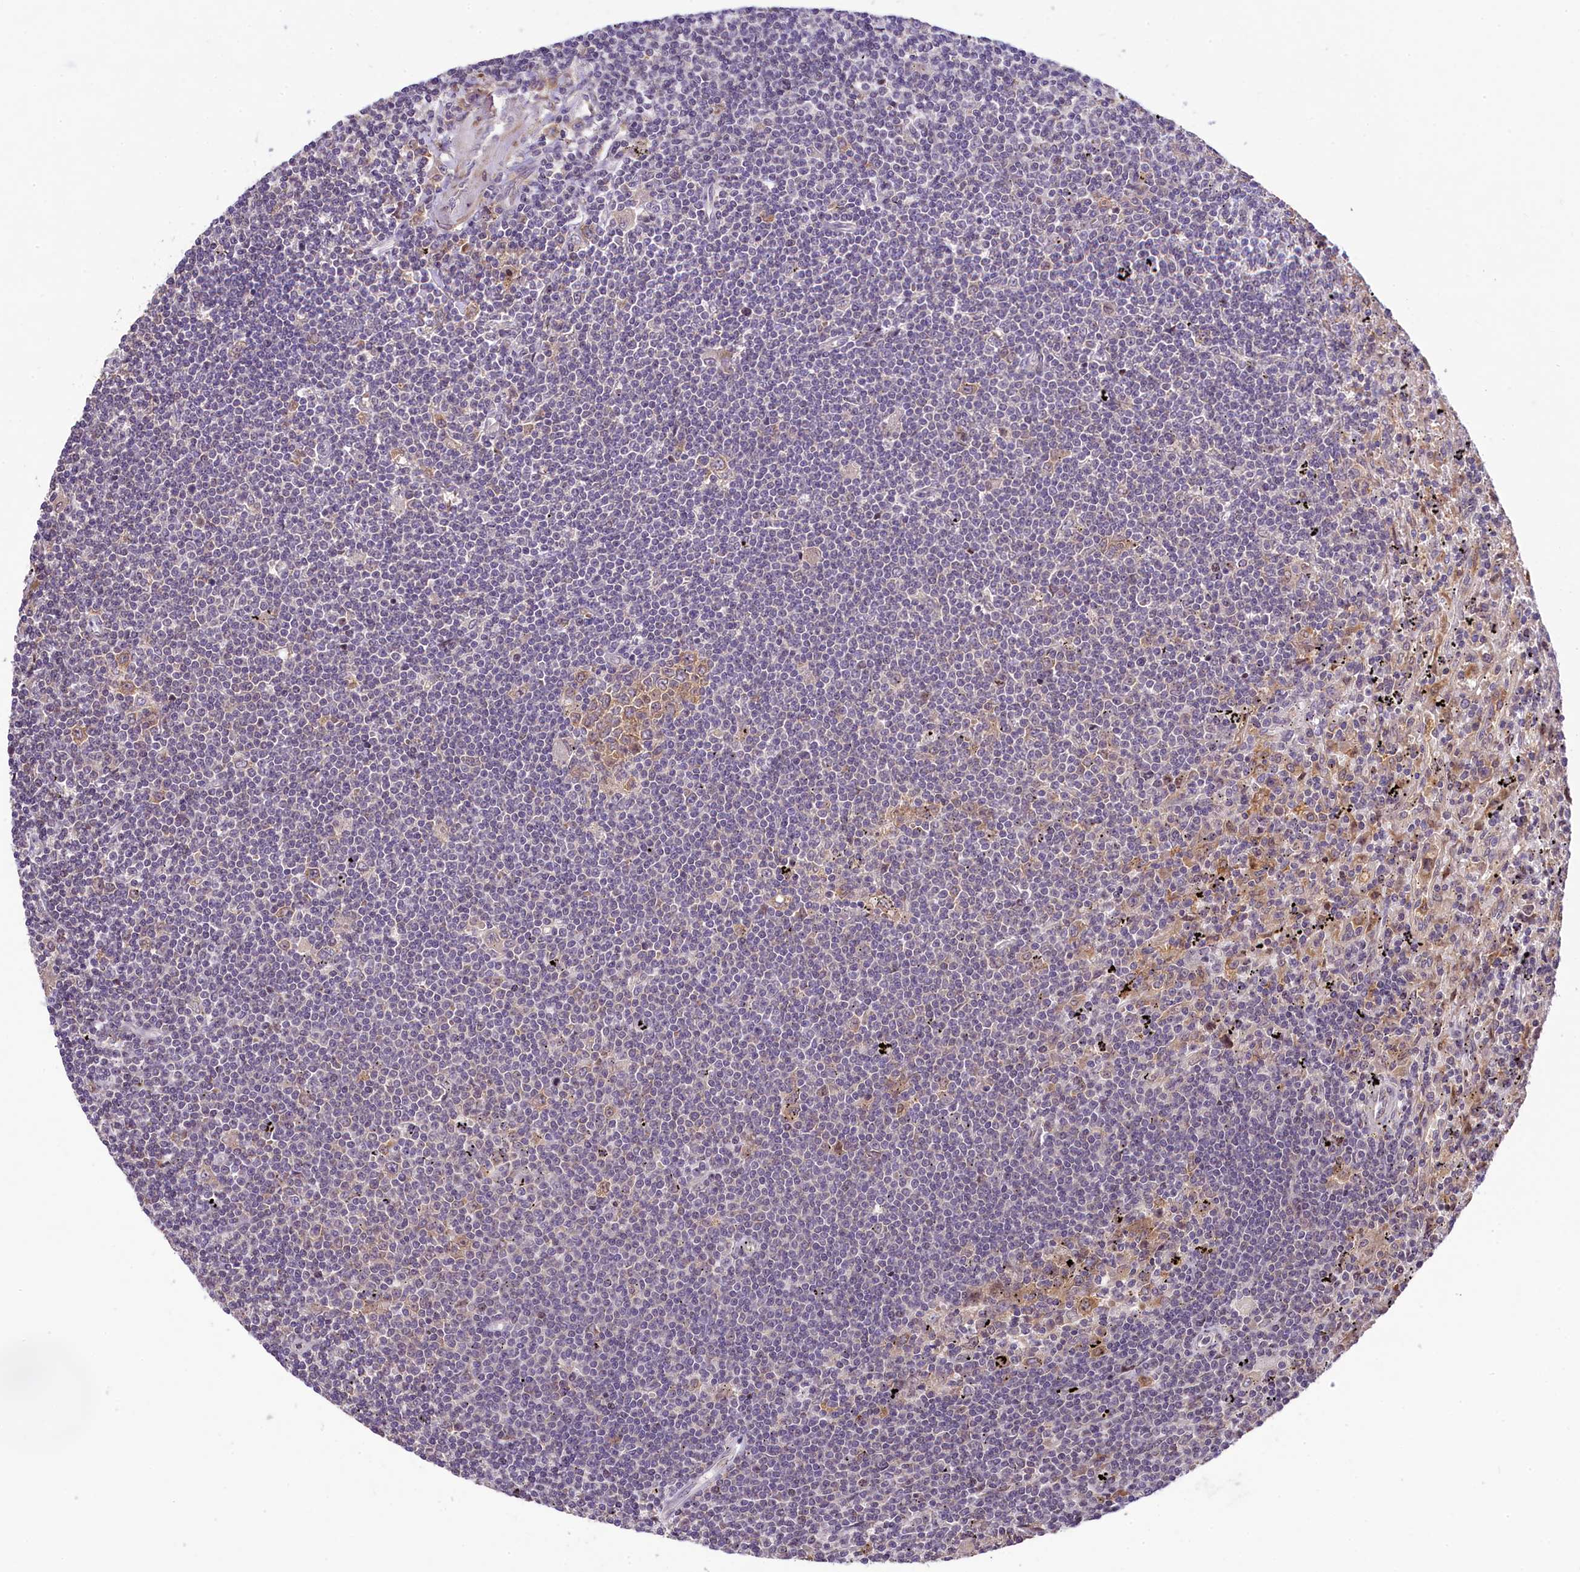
{"staining": {"intensity": "negative", "quantity": "none", "location": "none"}, "tissue": "lymphoma", "cell_type": "Tumor cells", "image_type": "cancer", "snomed": [{"axis": "morphology", "description": "Malignant lymphoma, non-Hodgkin's type, Low grade"}, {"axis": "topography", "description": "Spleen"}], "caption": "This photomicrograph is of lymphoma stained with IHC to label a protein in brown with the nuclei are counter-stained blue. There is no positivity in tumor cells.", "gene": "RBBP8", "patient": {"sex": "male", "age": 76}}